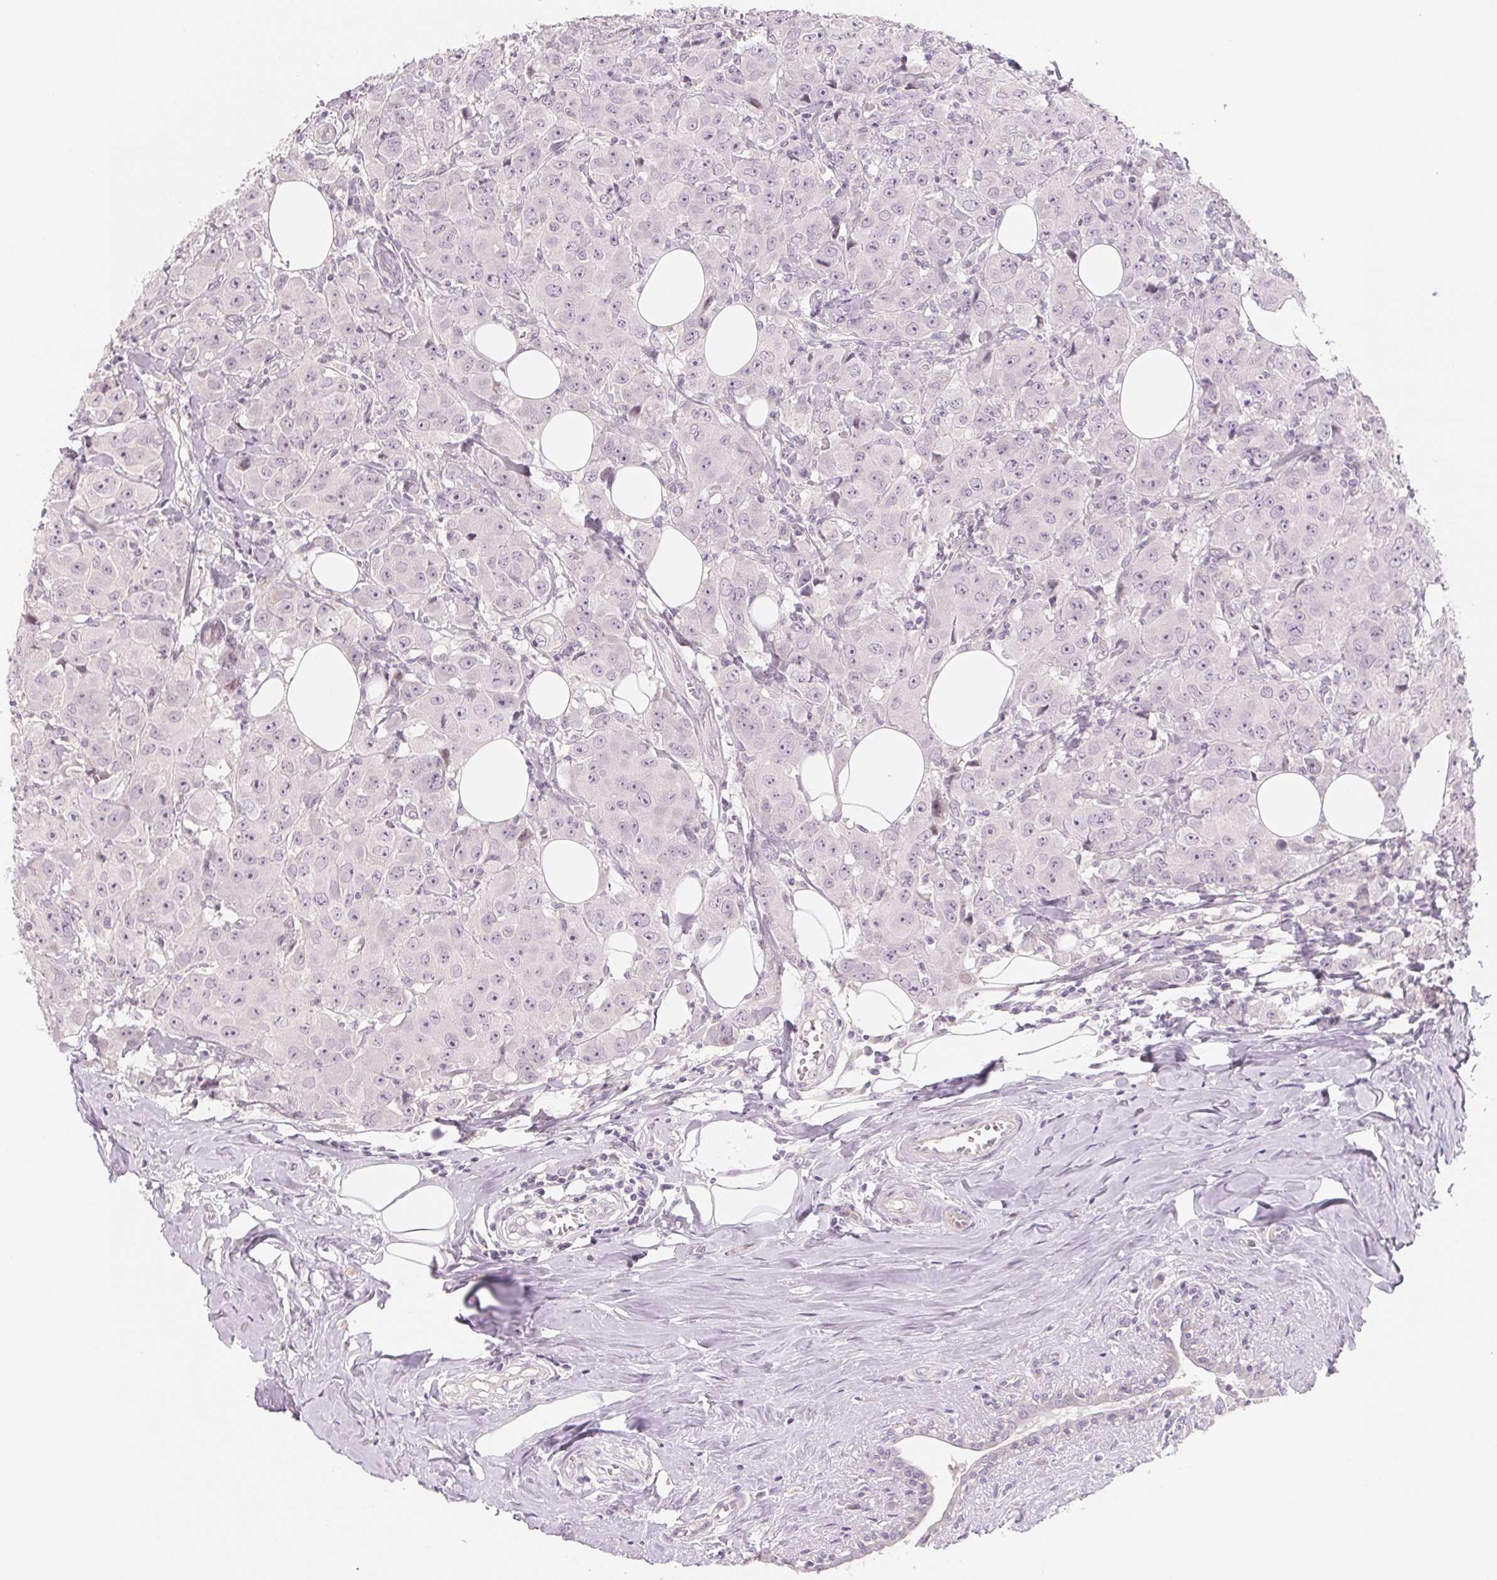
{"staining": {"intensity": "negative", "quantity": "none", "location": "none"}, "tissue": "breast cancer", "cell_type": "Tumor cells", "image_type": "cancer", "snomed": [{"axis": "morphology", "description": "Normal tissue, NOS"}, {"axis": "morphology", "description": "Duct carcinoma"}, {"axis": "topography", "description": "Breast"}], "caption": "DAB (3,3'-diaminobenzidine) immunohistochemical staining of intraductal carcinoma (breast) reveals no significant positivity in tumor cells.", "gene": "CCDC168", "patient": {"sex": "female", "age": 43}}